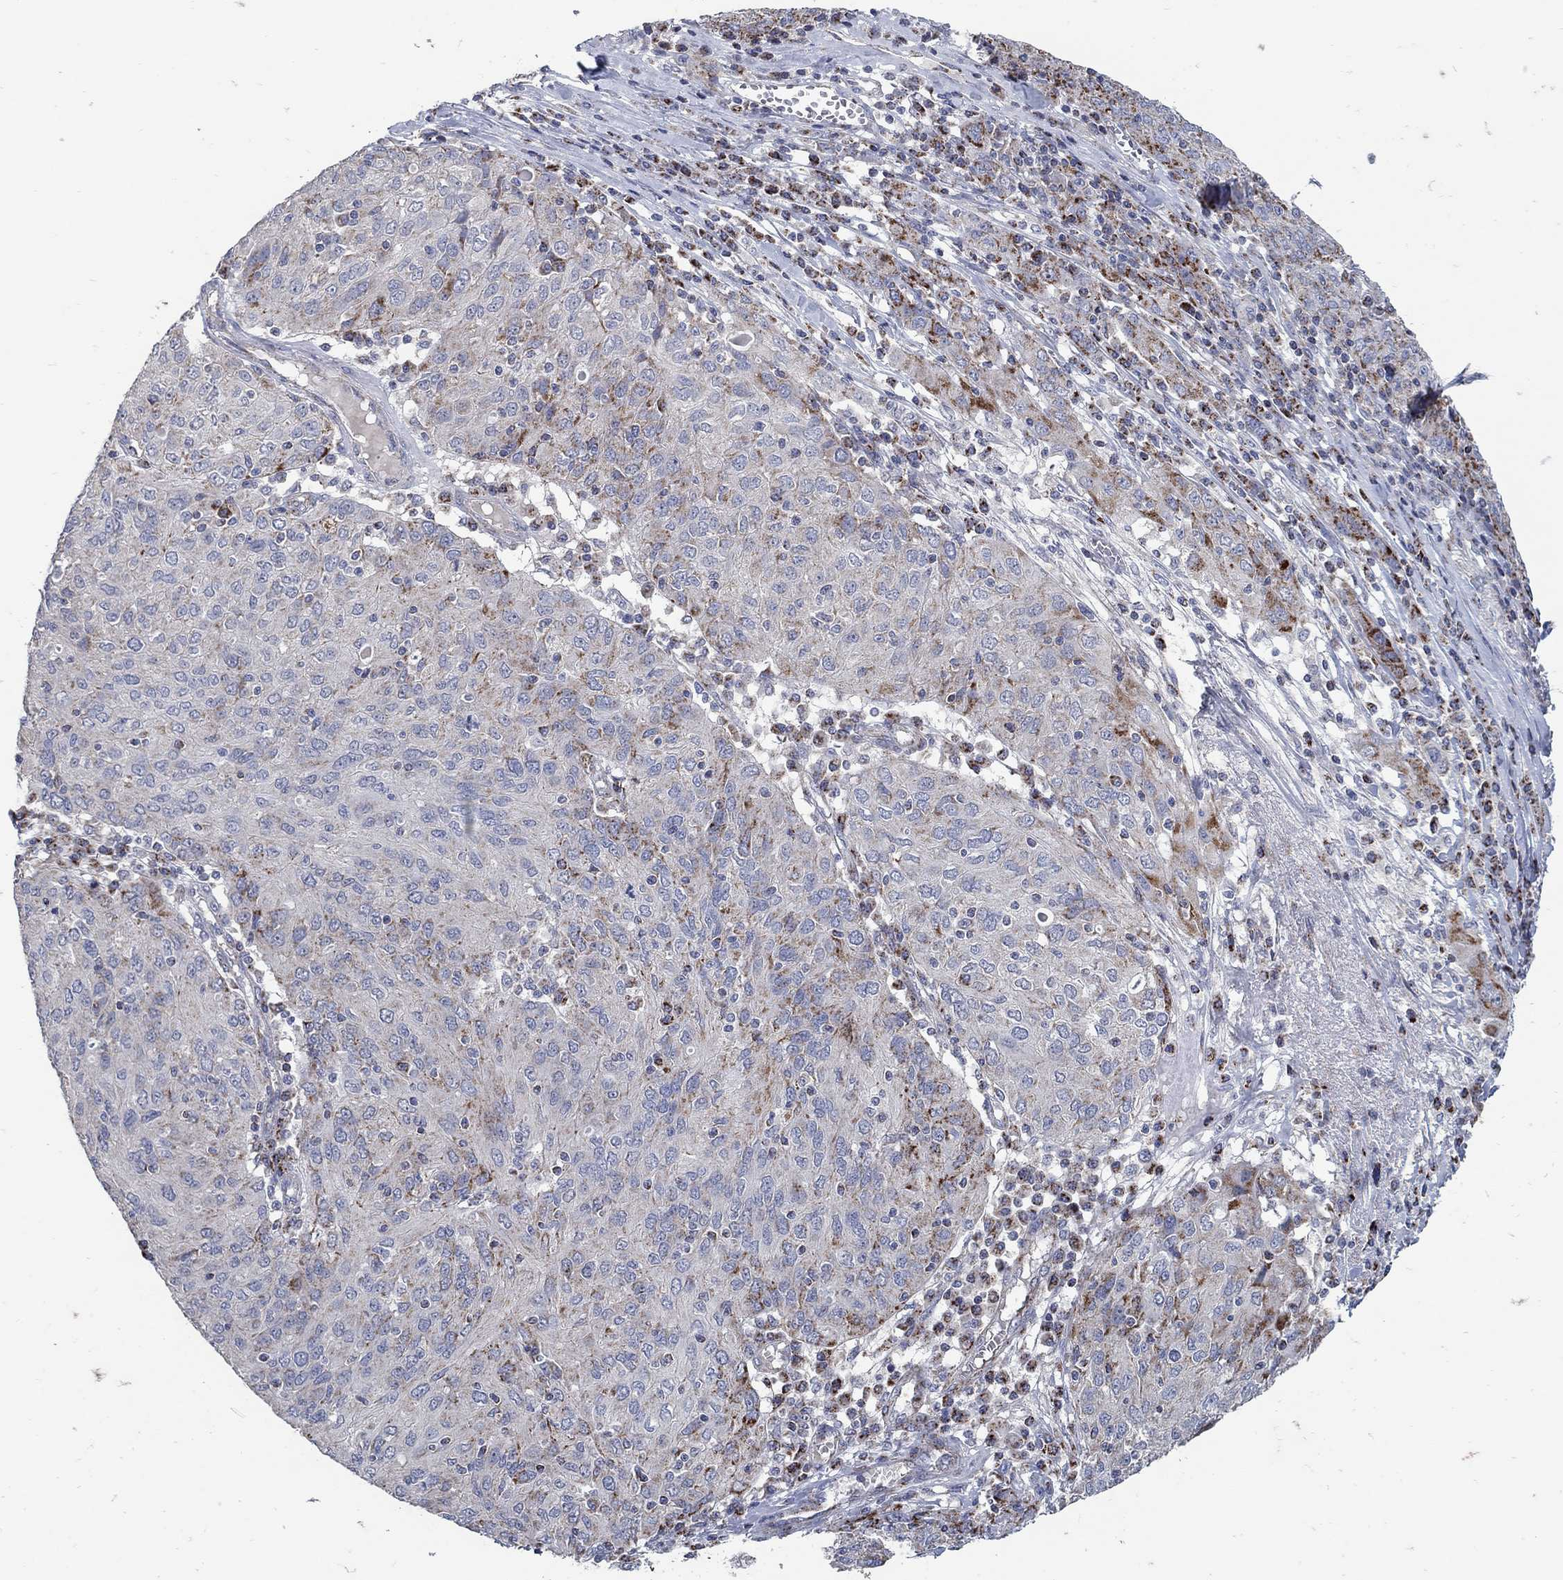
{"staining": {"intensity": "strong", "quantity": "25%-75%", "location": "cytoplasmic/membranous"}, "tissue": "ovarian cancer", "cell_type": "Tumor cells", "image_type": "cancer", "snomed": [{"axis": "morphology", "description": "Carcinoma, endometroid"}, {"axis": "topography", "description": "Ovary"}], "caption": "Ovarian cancer (endometroid carcinoma) stained with IHC exhibits strong cytoplasmic/membranous staining in about 25%-75% of tumor cells.", "gene": "HMX2", "patient": {"sex": "female", "age": 50}}